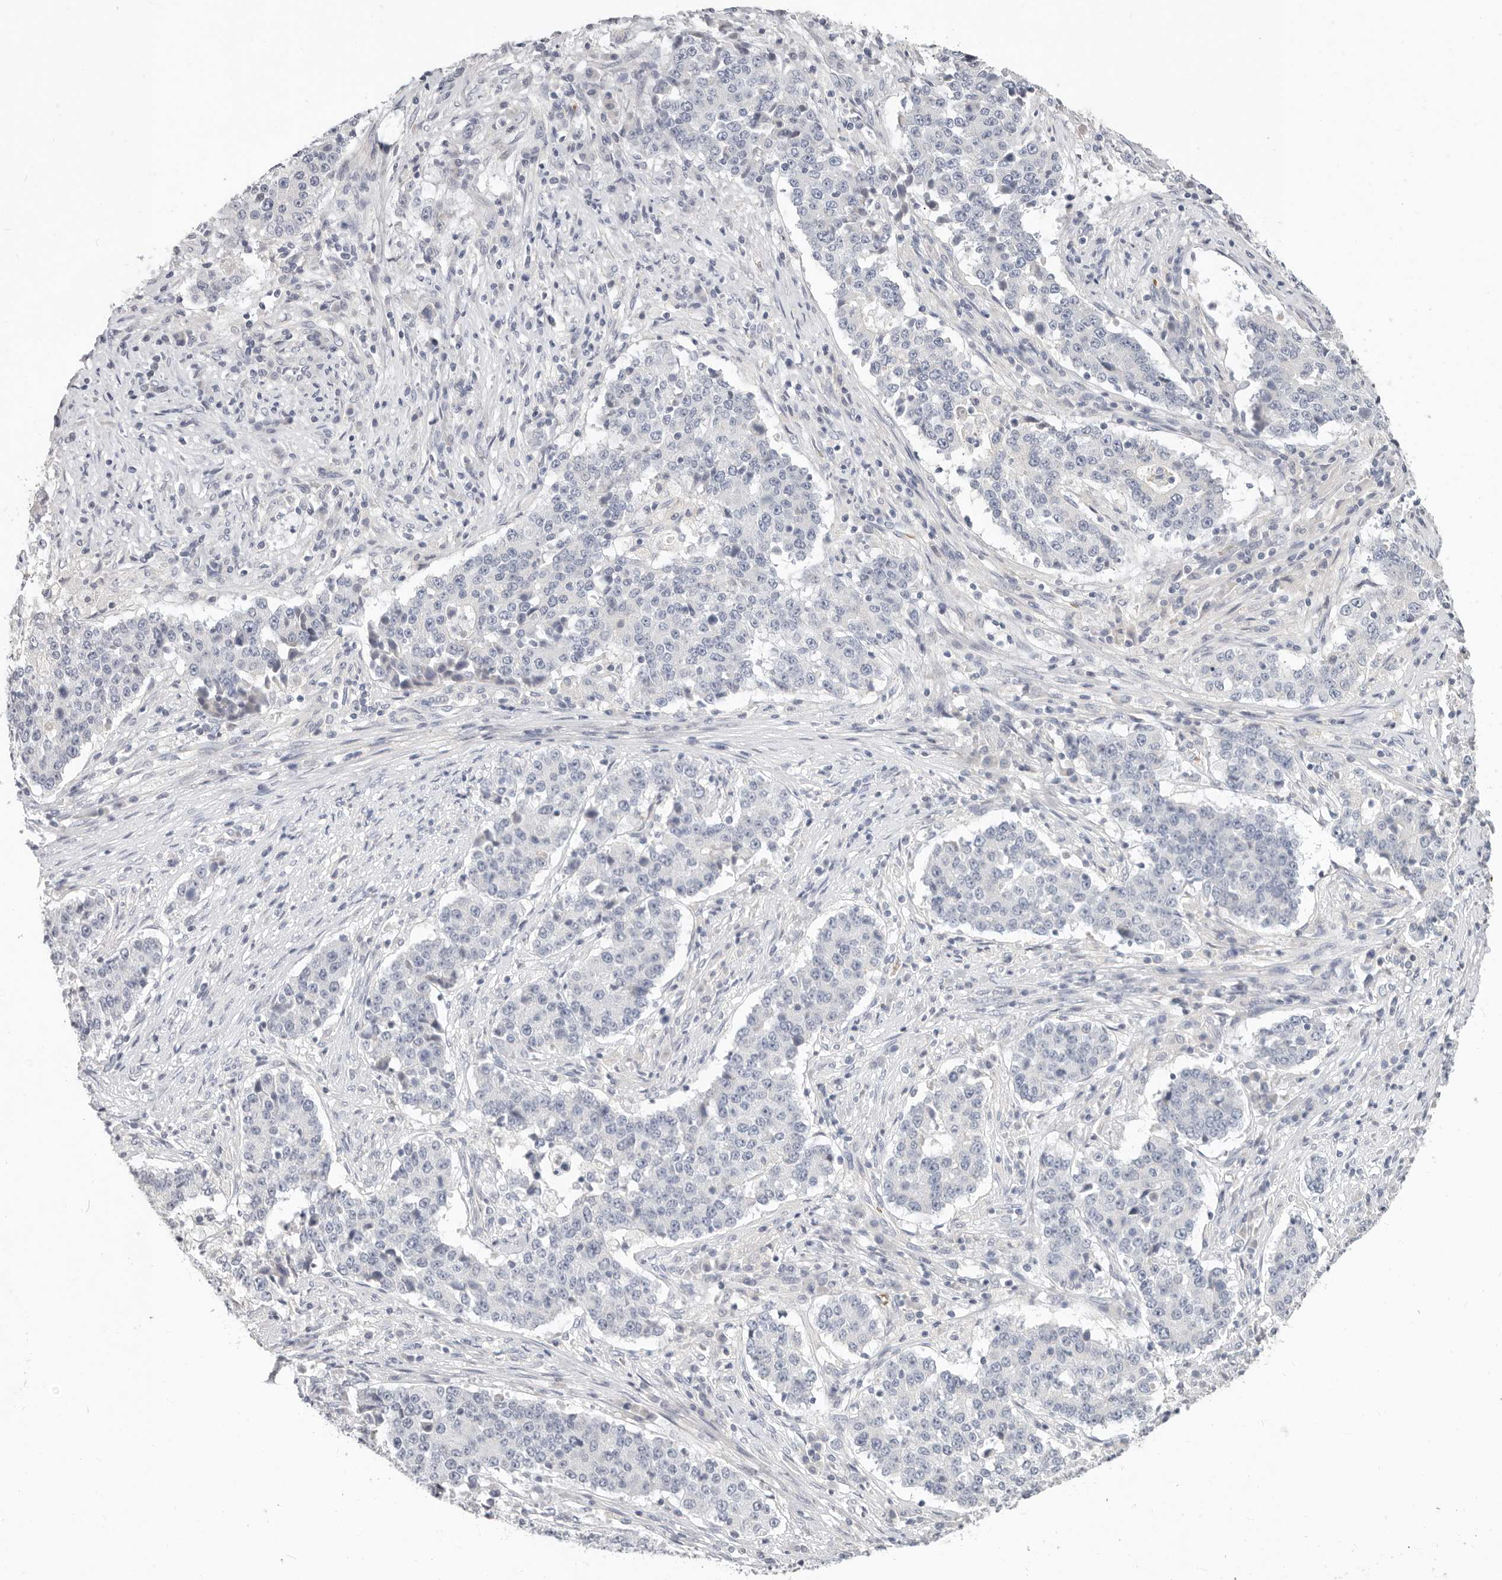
{"staining": {"intensity": "negative", "quantity": "none", "location": "none"}, "tissue": "stomach cancer", "cell_type": "Tumor cells", "image_type": "cancer", "snomed": [{"axis": "morphology", "description": "Adenocarcinoma, NOS"}, {"axis": "topography", "description": "Stomach"}], "caption": "High magnification brightfield microscopy of stomach adenocarcinoma stained with DAB (brown) and counterstained with hematoxylin (blue): tumor cells show no significant positivity.", "gene": "TMEM63B", "patient": {"sex": "male", "age": 59}}